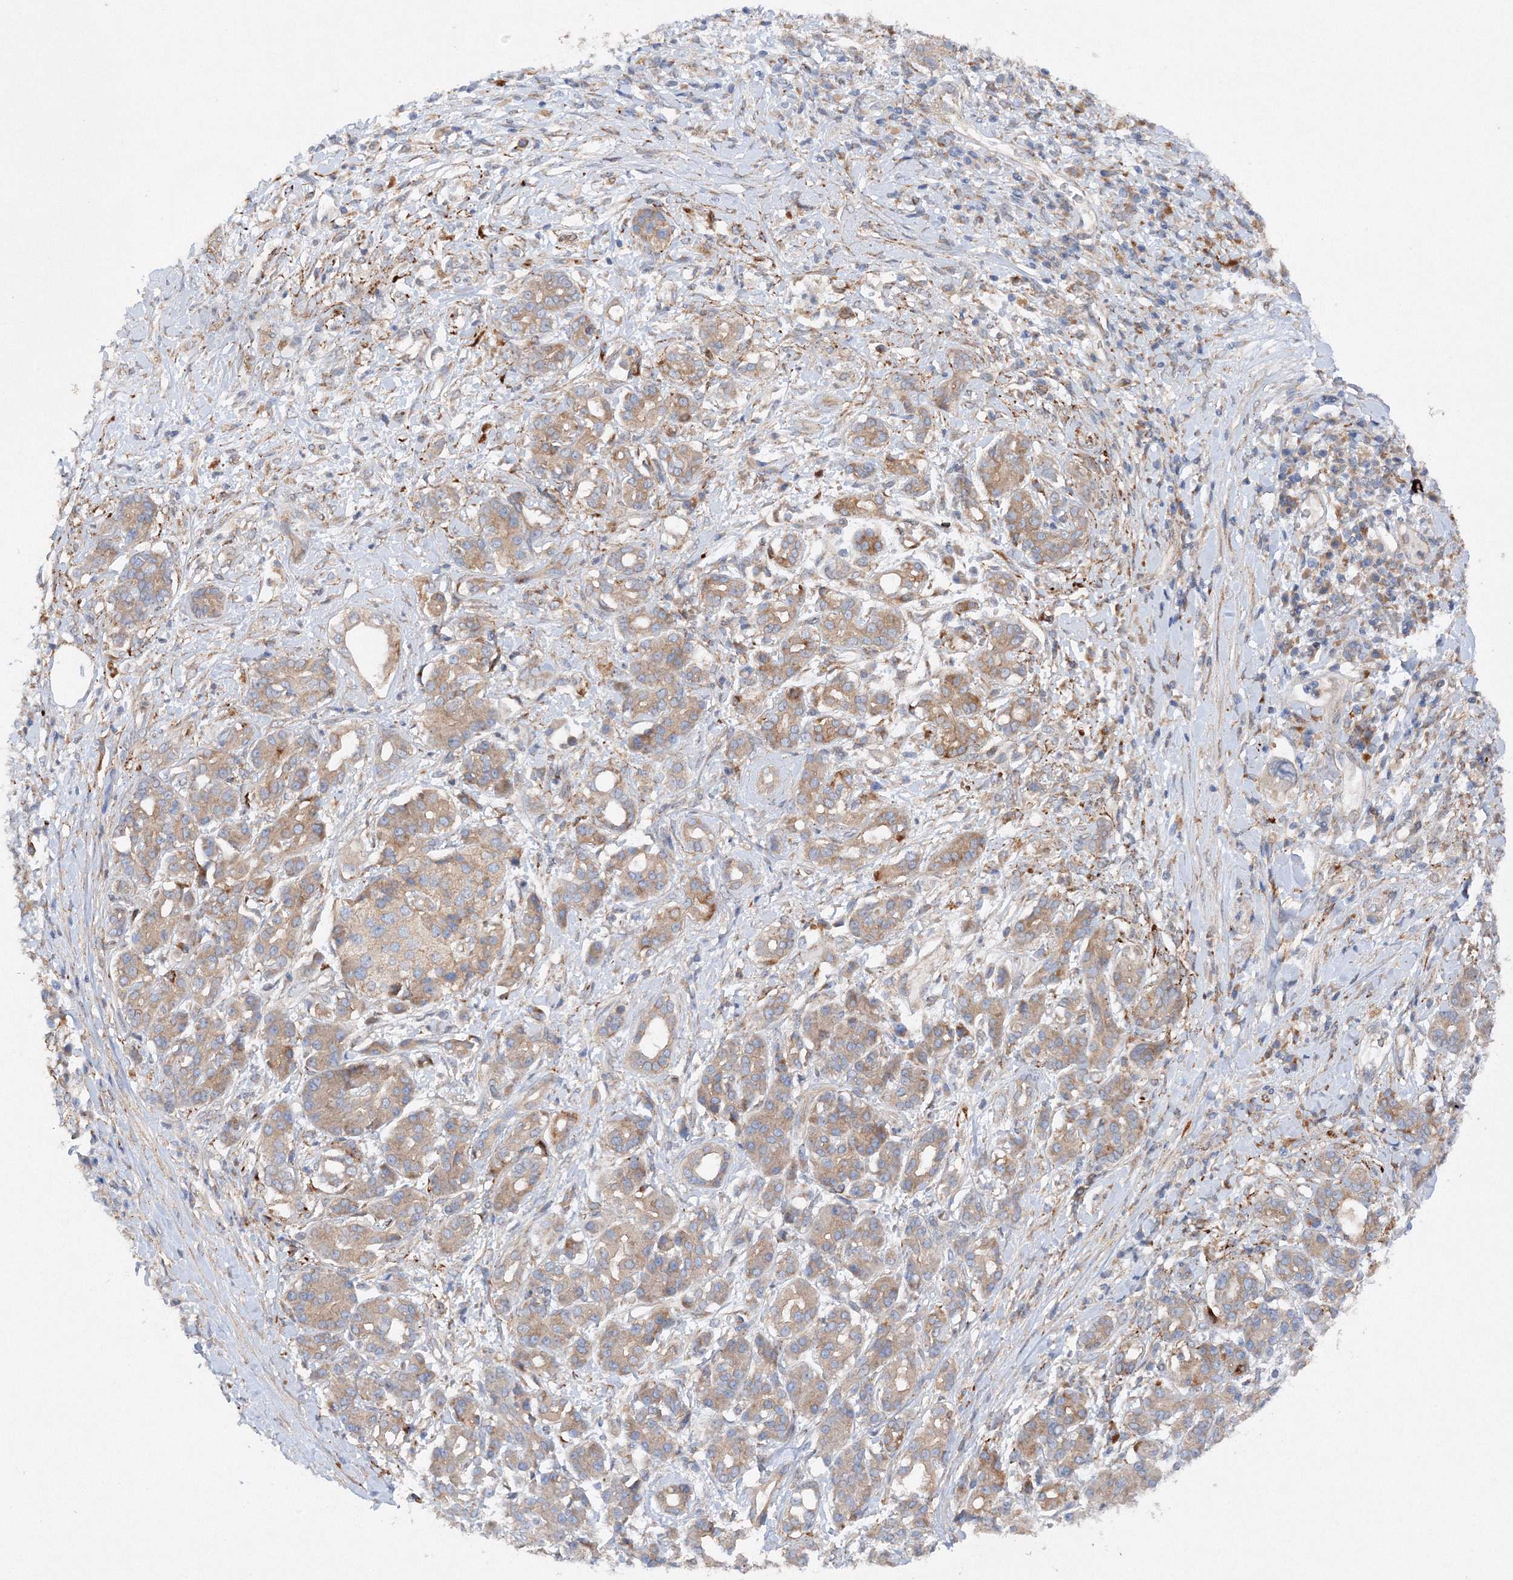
{"staining": {"intensity": "moderate", "quantity": ">75%", "location": "cytoplasmic/membranous"}, "tissue": "pancreatic cancer", "cell_type": "Tumor cells", "image_type": "cancer", "snomed": [{"axis": "morphology", "description": "Adenocarcinoma, NOS"}, {"axis": "topography", "description": "Pancreas"}], "caption": "Human pancreatic cancer stained with a protein marker exhibits moderate staining in tumor cells.", "gene": "SLC36A1", "patient": {"sex": "female", "age": 56}}